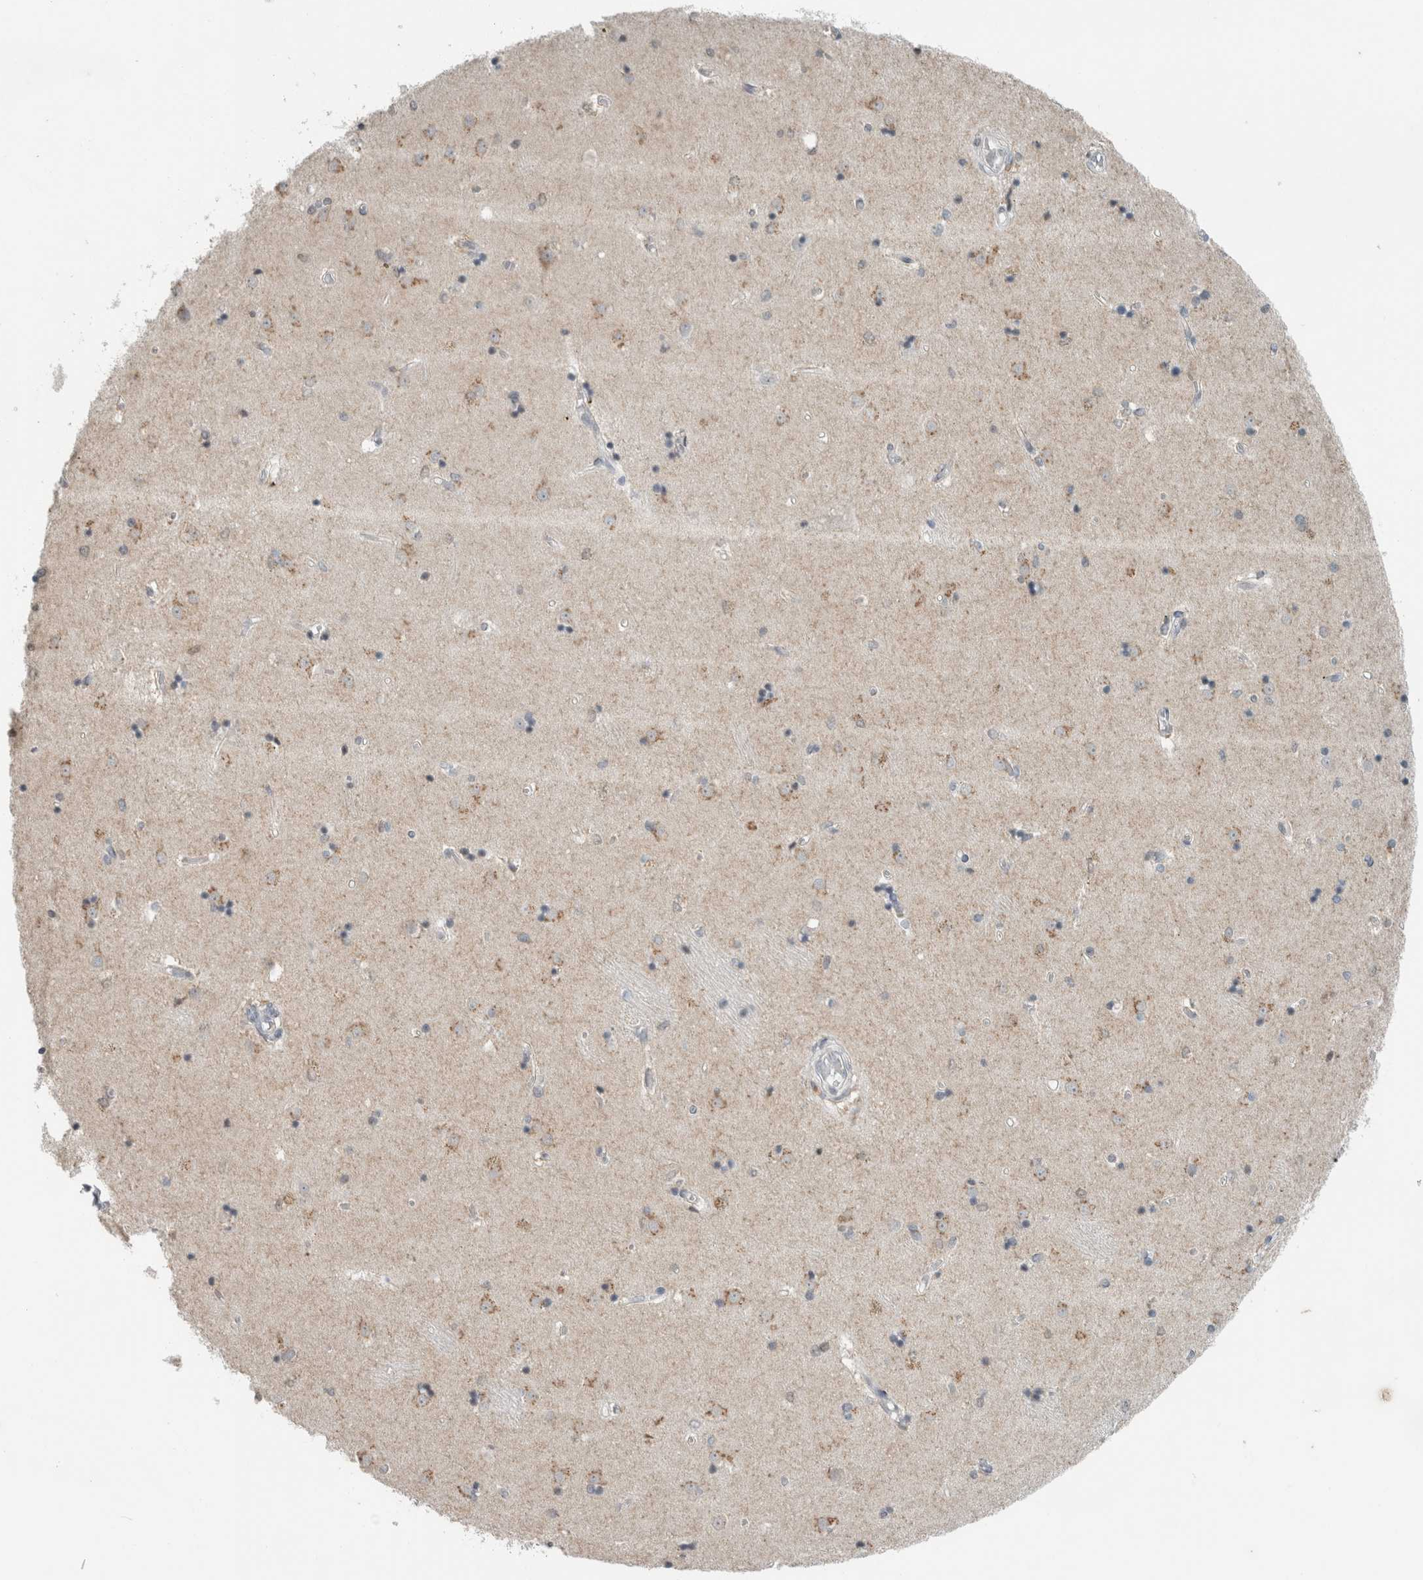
{"staining": {"intensity": "negative", "quantity": "none", "location": "none"}, "tissue": "caudate", "cell_type": "Glial cells", "image_type": "normal", "snomed": [{"axis": "morphology", "description": "Normal tissue, NOS"}, {"axis": "topography", "description": "Lateral ventricle wall"}], "caption": "The photomicrograph exhibits no significant staining in glial cells of caudate.", "gene": "TRIT1", "patient": {"sex": "male", "age": 45}}